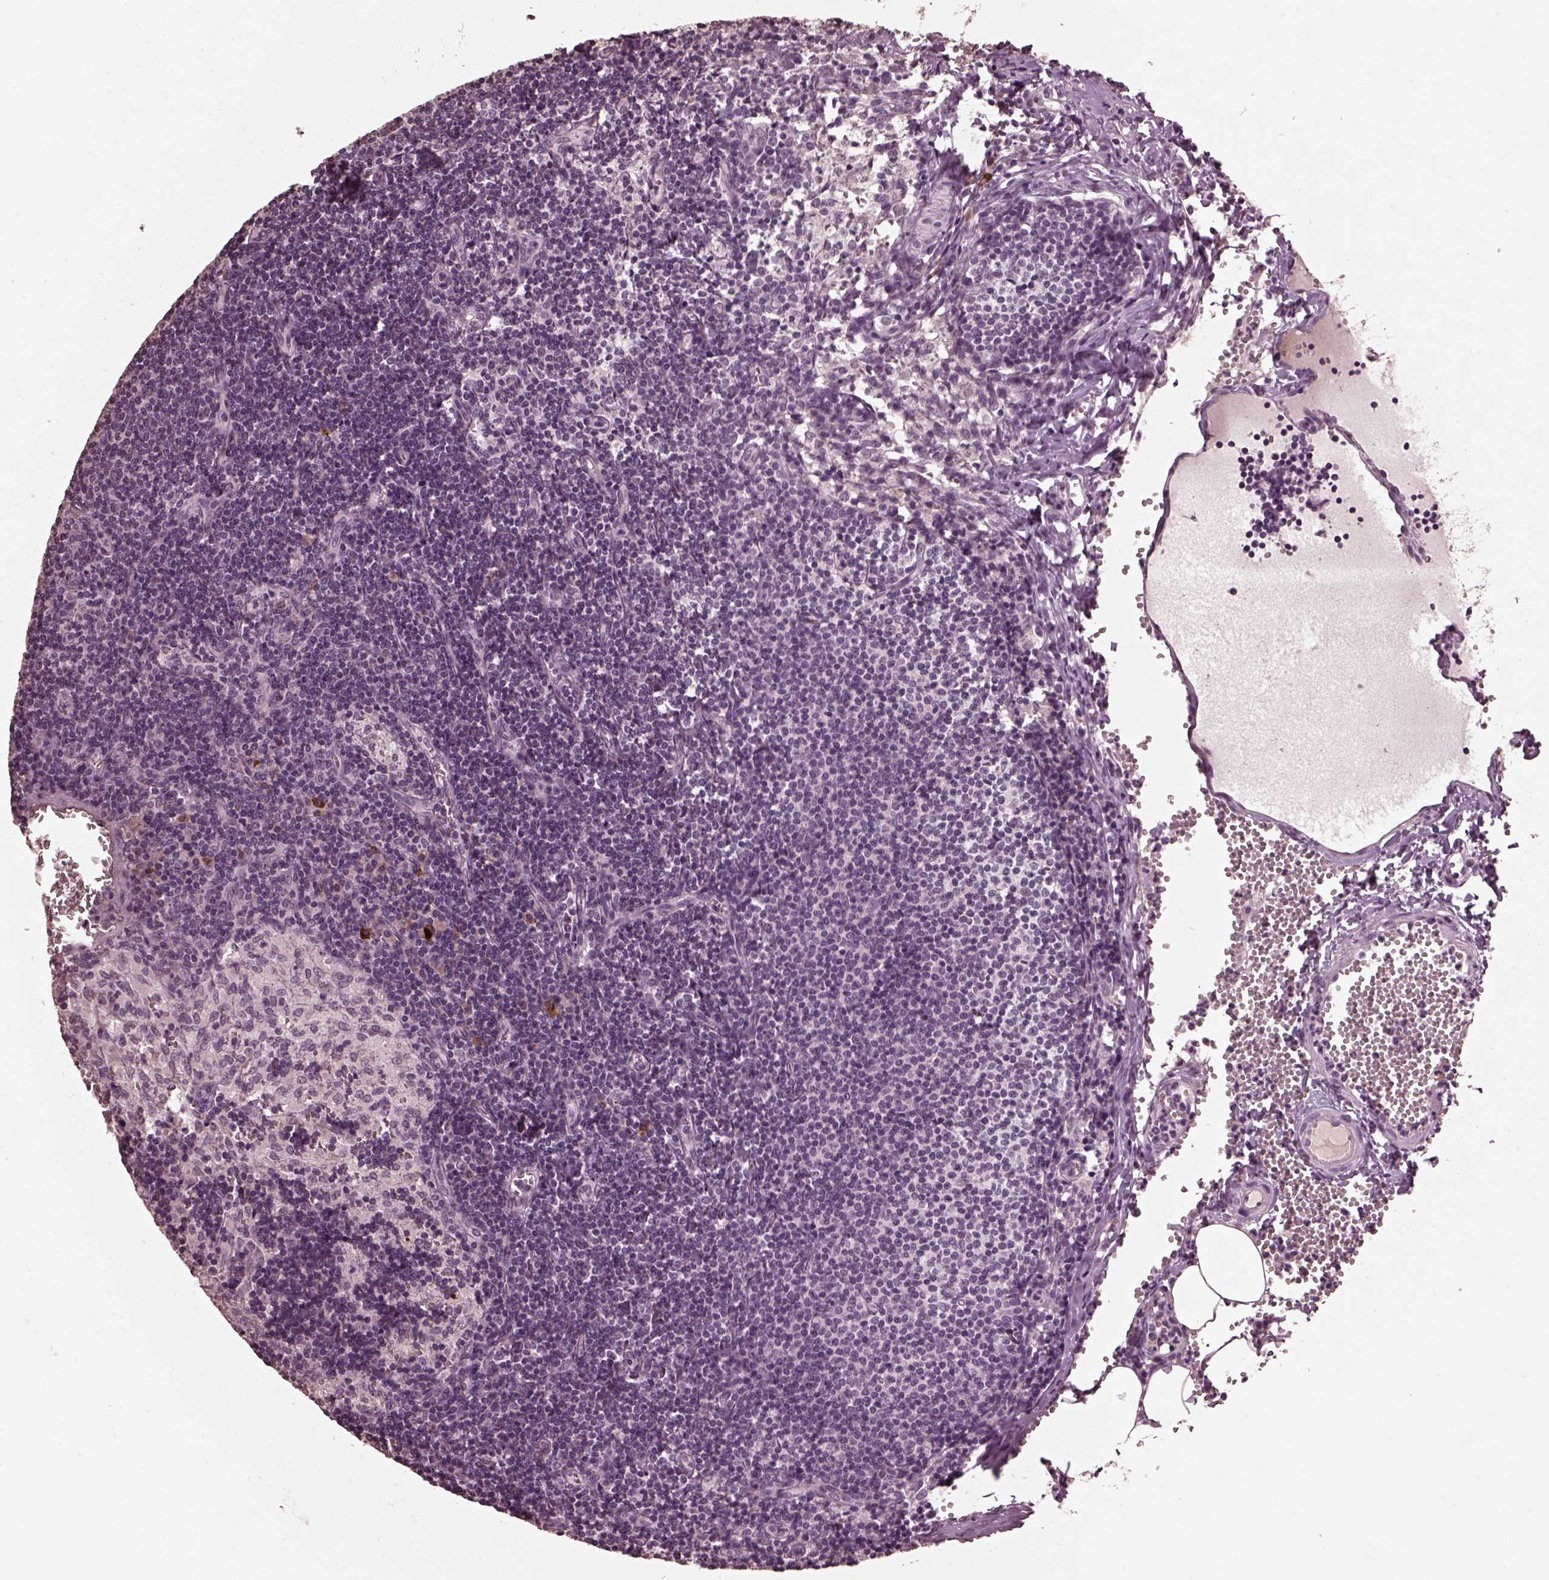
{"staining": {"intensity": "negative", "quantity": "none", "location": "none"}, "tissue": "lymph node", "cell_type": "Germinal center cells", "image_type": "normal", "snomed": [{"axis": "morphology", "description": "Normal tissue, NOS"}, {"axis": "topography", "description": "Lymph node"}], "caption": "This photomicrograph is of benign lymph node stained with immunohistochemistry to label a protein in brown with the nuclei are counter-stained blue. There is no expression in germinal center cells. The staining is performed using DAB (3,3'-diaminobenzidine) brown chromogen with nuclei counter-stained in using hematoxylin.", "gene": "IL18RAP", "patient": {"sex": "female", "age": 50}}